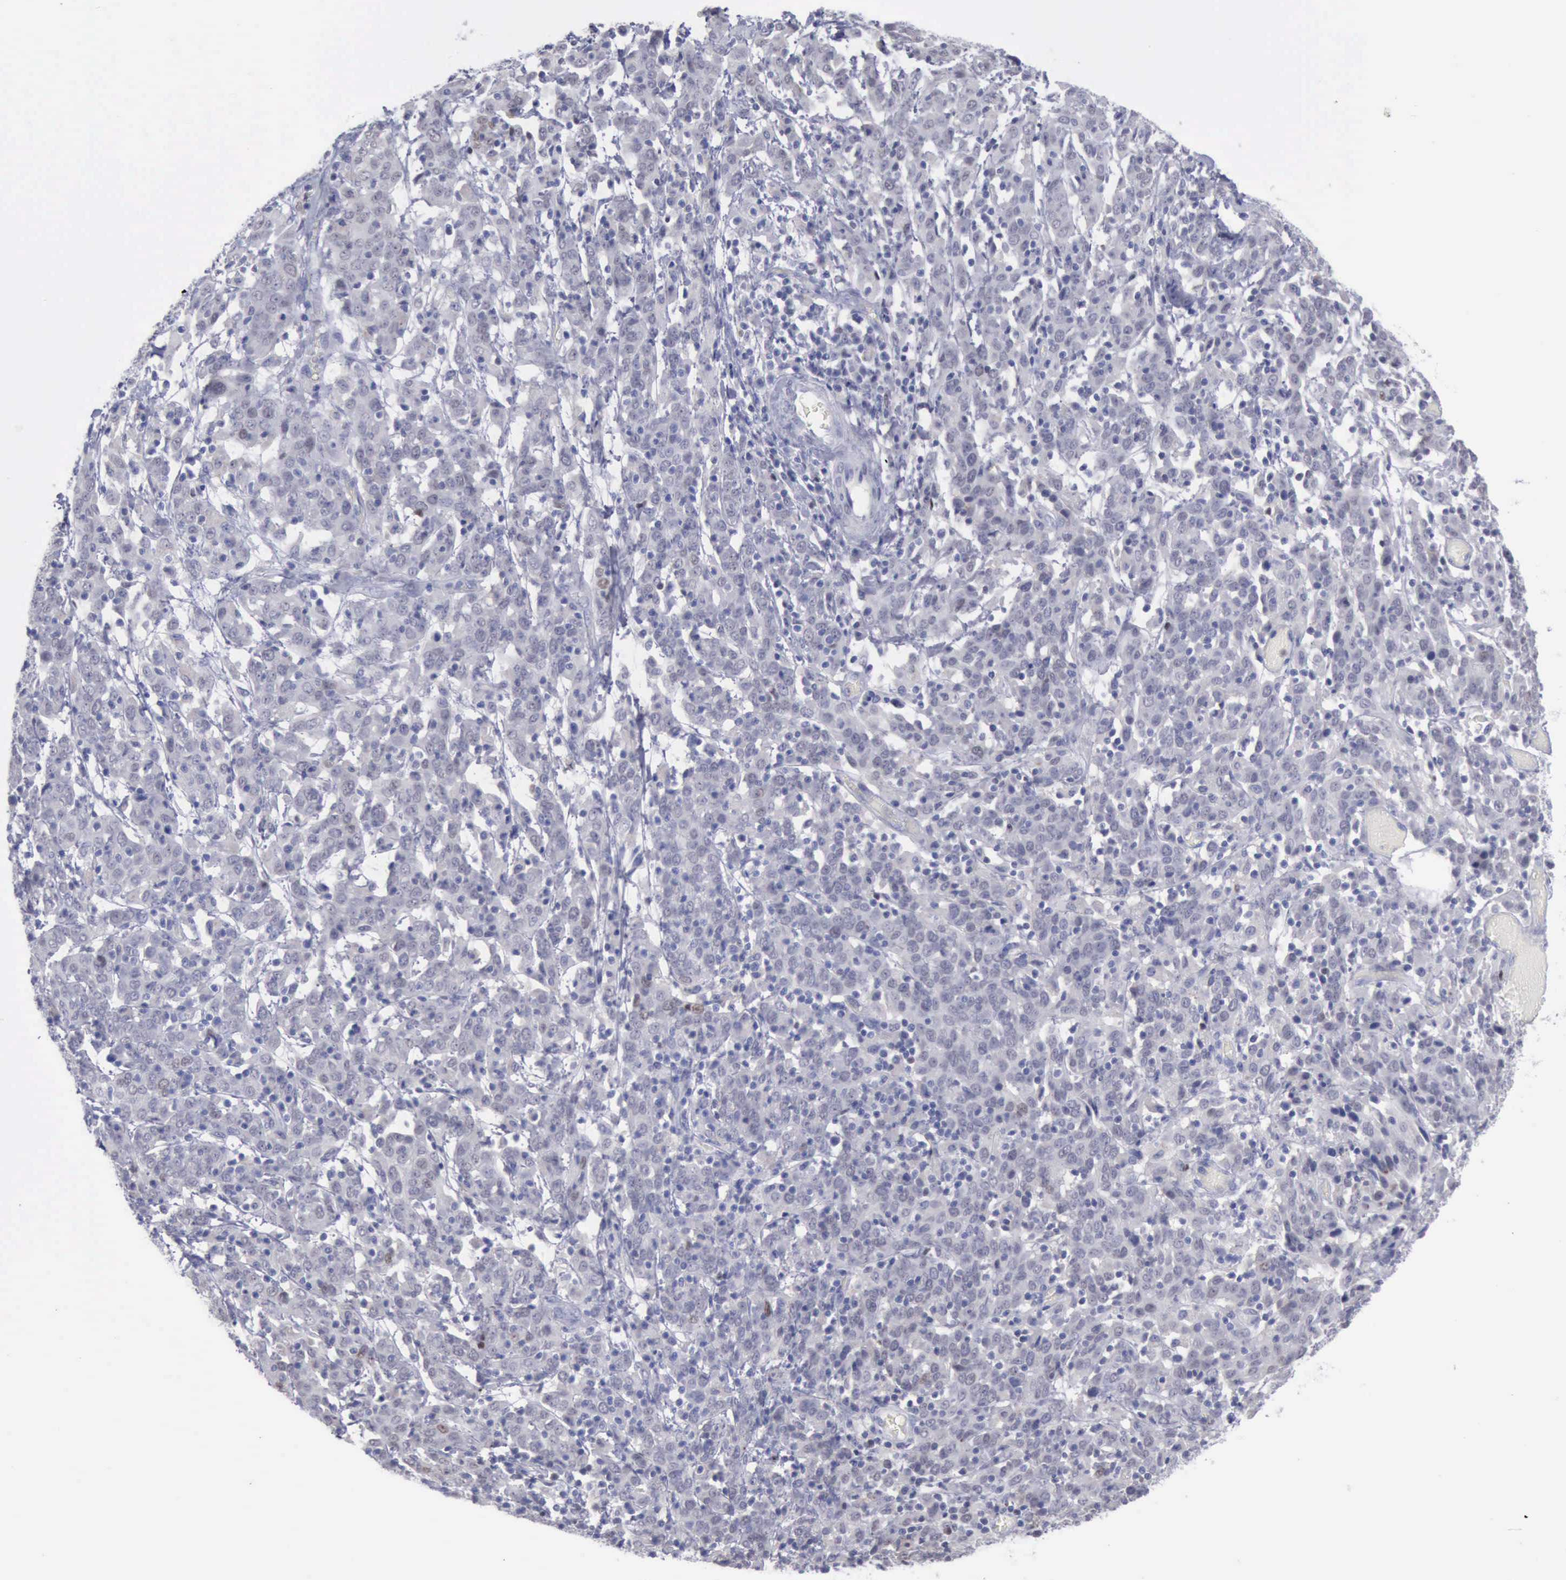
{"staining": {"intensity": "negative", "quantity": "none", "location": "none"}, "tissue": "cervical cancer", "cell_type": "Tumor cells", "image_type": "cancer", "snomed": [{"axis": "morphology", "description": "Normal tissue, NOS"}, {"axis": "morphology", "description": "Squamous cell carcinoma, NOS"}, {"axis": "topography", "description": "Cervix"}], "caption": "Tumor cells are negative for protein expression in human cervical cancer (squamous cell carcinoma).", "gene": "SATB2", "patient": {"sex": "female", "age": 67}}